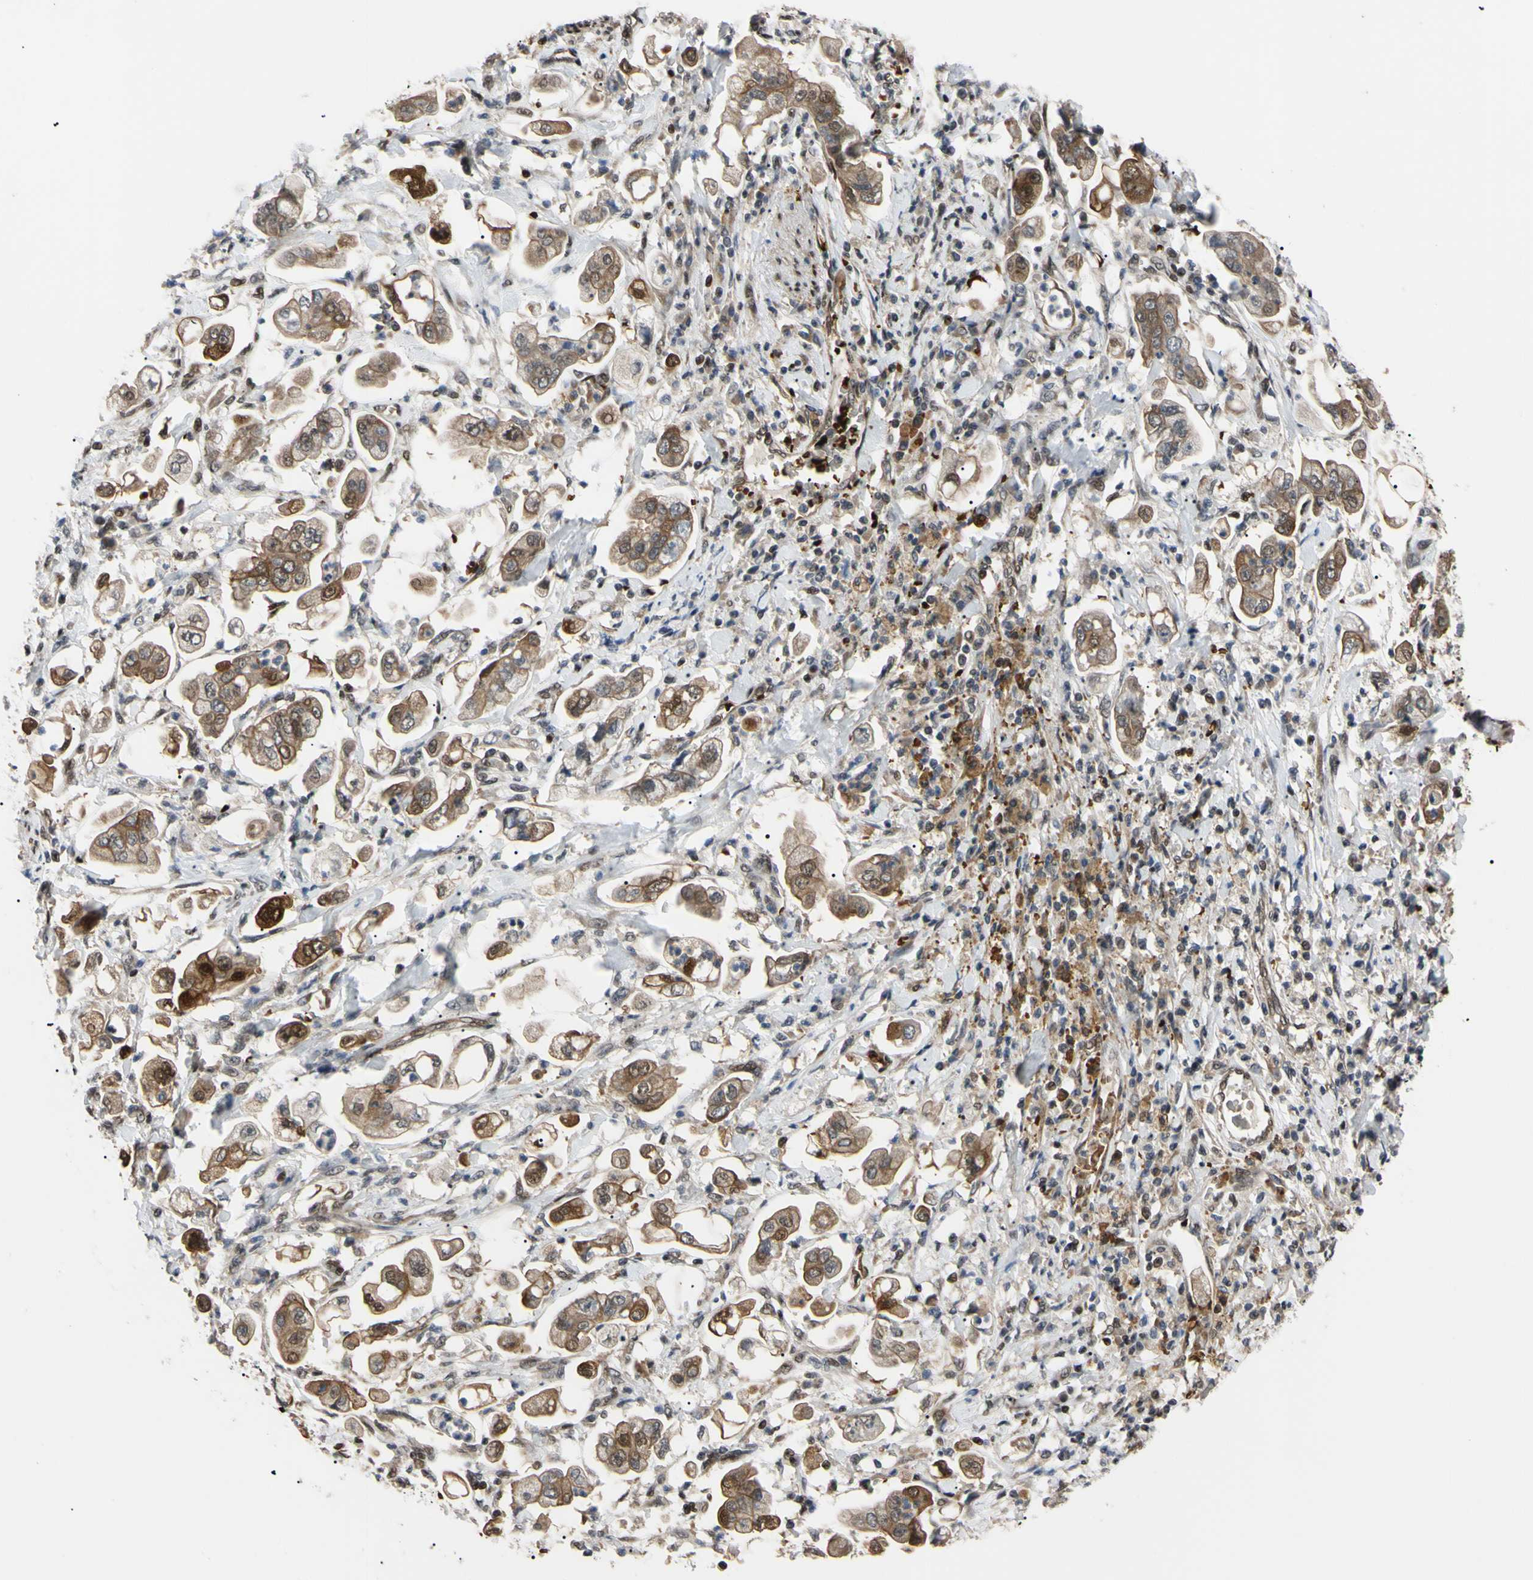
{"staining": {"intensity": "moderate", "quantity": ">75%", "location": "cytoplasmic/membranous,nuclear"}, "tissue": "stomach cancer", "cell_type": "Tumor cells", "image_type": "cancer", "snomed": [{"axis": "morphology", "description": "Adenocarcinoma, NOS"}, {"axis": "topography", "description": "Stomach"}], "caption": "Brown immunohistochemical staining in adenocarcinoma (stomach) exhibits moderate cytoplasmic/membranous and nuclear staining in about >75% of tumor cells.", "gene": "THAP12", "patient": {"sex": "male", "age": 62}}